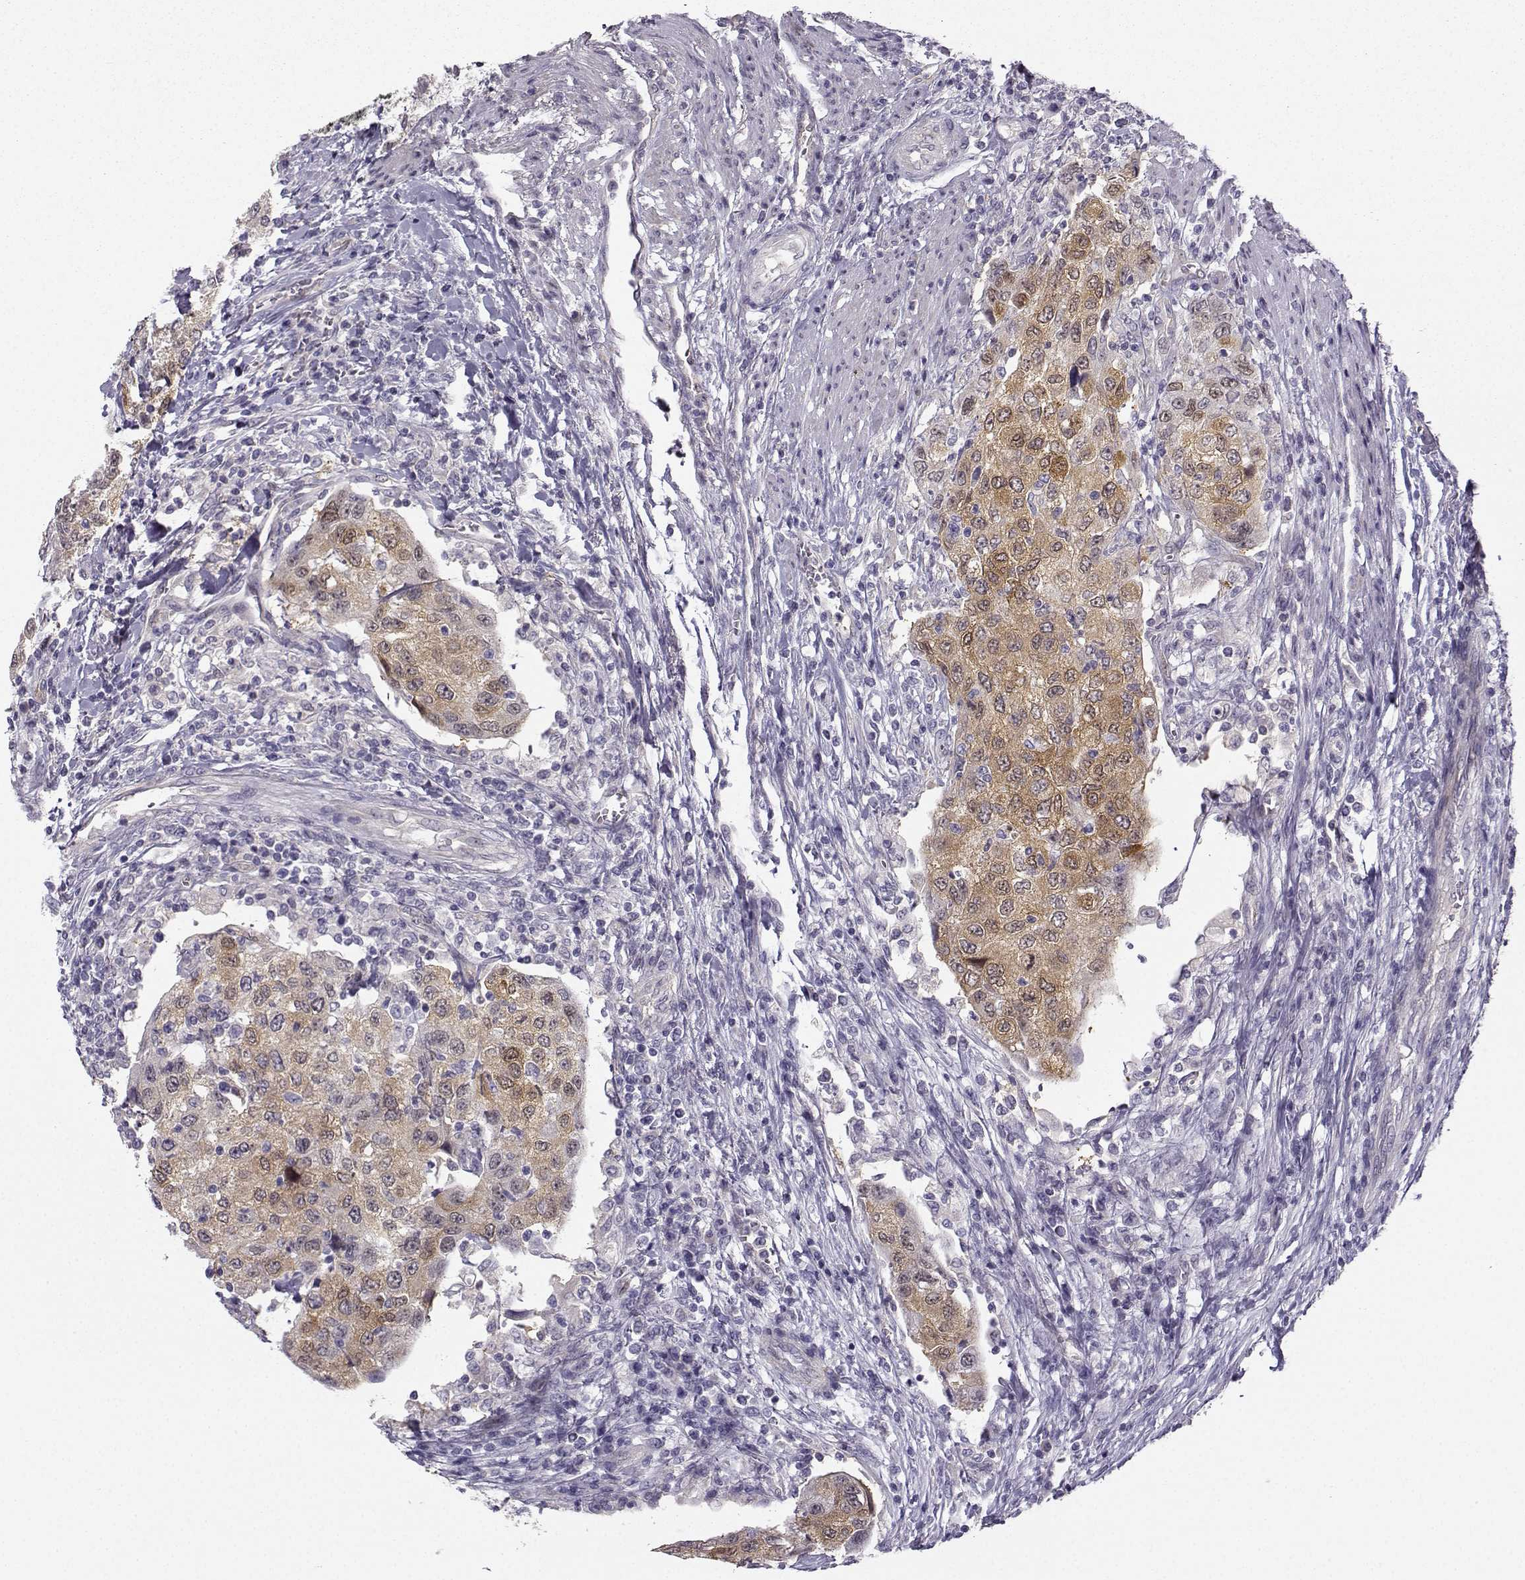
{"staining": {"intensity": "moderate", "quantity": "25%-75%", "location": "cytoplasmic/membranous"}, "tissue": "urothelial cancer", "cell_type": "Tumor cells", "image_type": "cancer", "snomed": [{"axis": "morphology", "description": "Urothelial carcinoma, High grade"}, {"axis": "topography", "description": "Urinary bladder"}], "caption": "Urothelial cancer tissue reveals moderate cytoplasmic/membranous expression in approximately 25%-75% of tumor cells (brown staining indicates protein expression, while blue staining denotes nuclei).", "gene": "NQO1", "patient": {"sex": "female", "age": 78}}